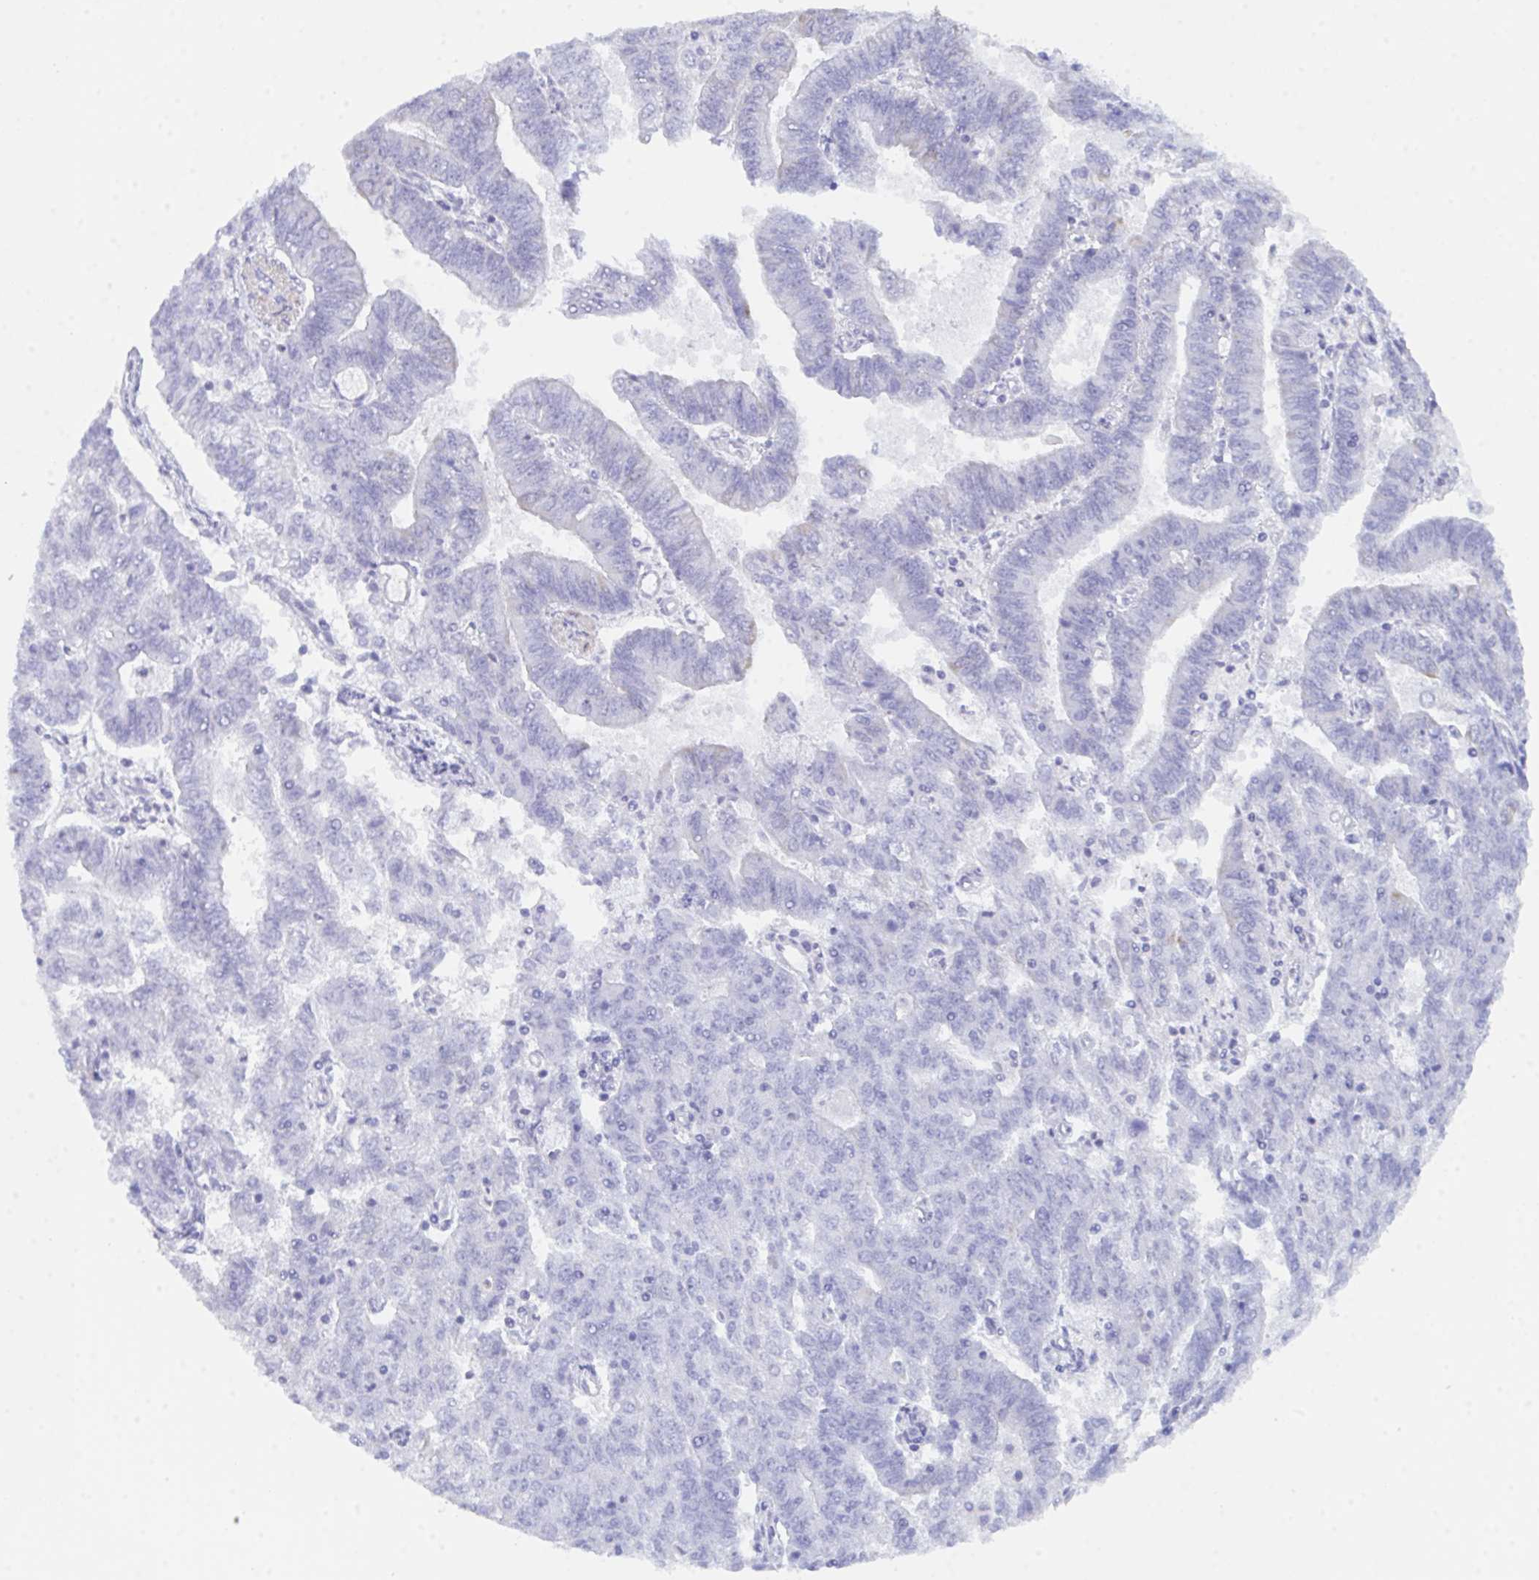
{"staining": {"intensity": "negative", "quantity": "none", "location": "none"}, "tissue": "endometrial cancer", "cell_type": "Tumor cells", "image_type": "cancer", "snomed": [{"axis": "morphology", "description": "Adenocarcinoma, NOS"}, {"axis": "topography", "description": "Endometrium"}], "caption": "Tumor cells show no significant expression in adenocarcinoma (endometrial).", "gene": "CEP170B", "patient": {"sex": "female", "age": 82}}